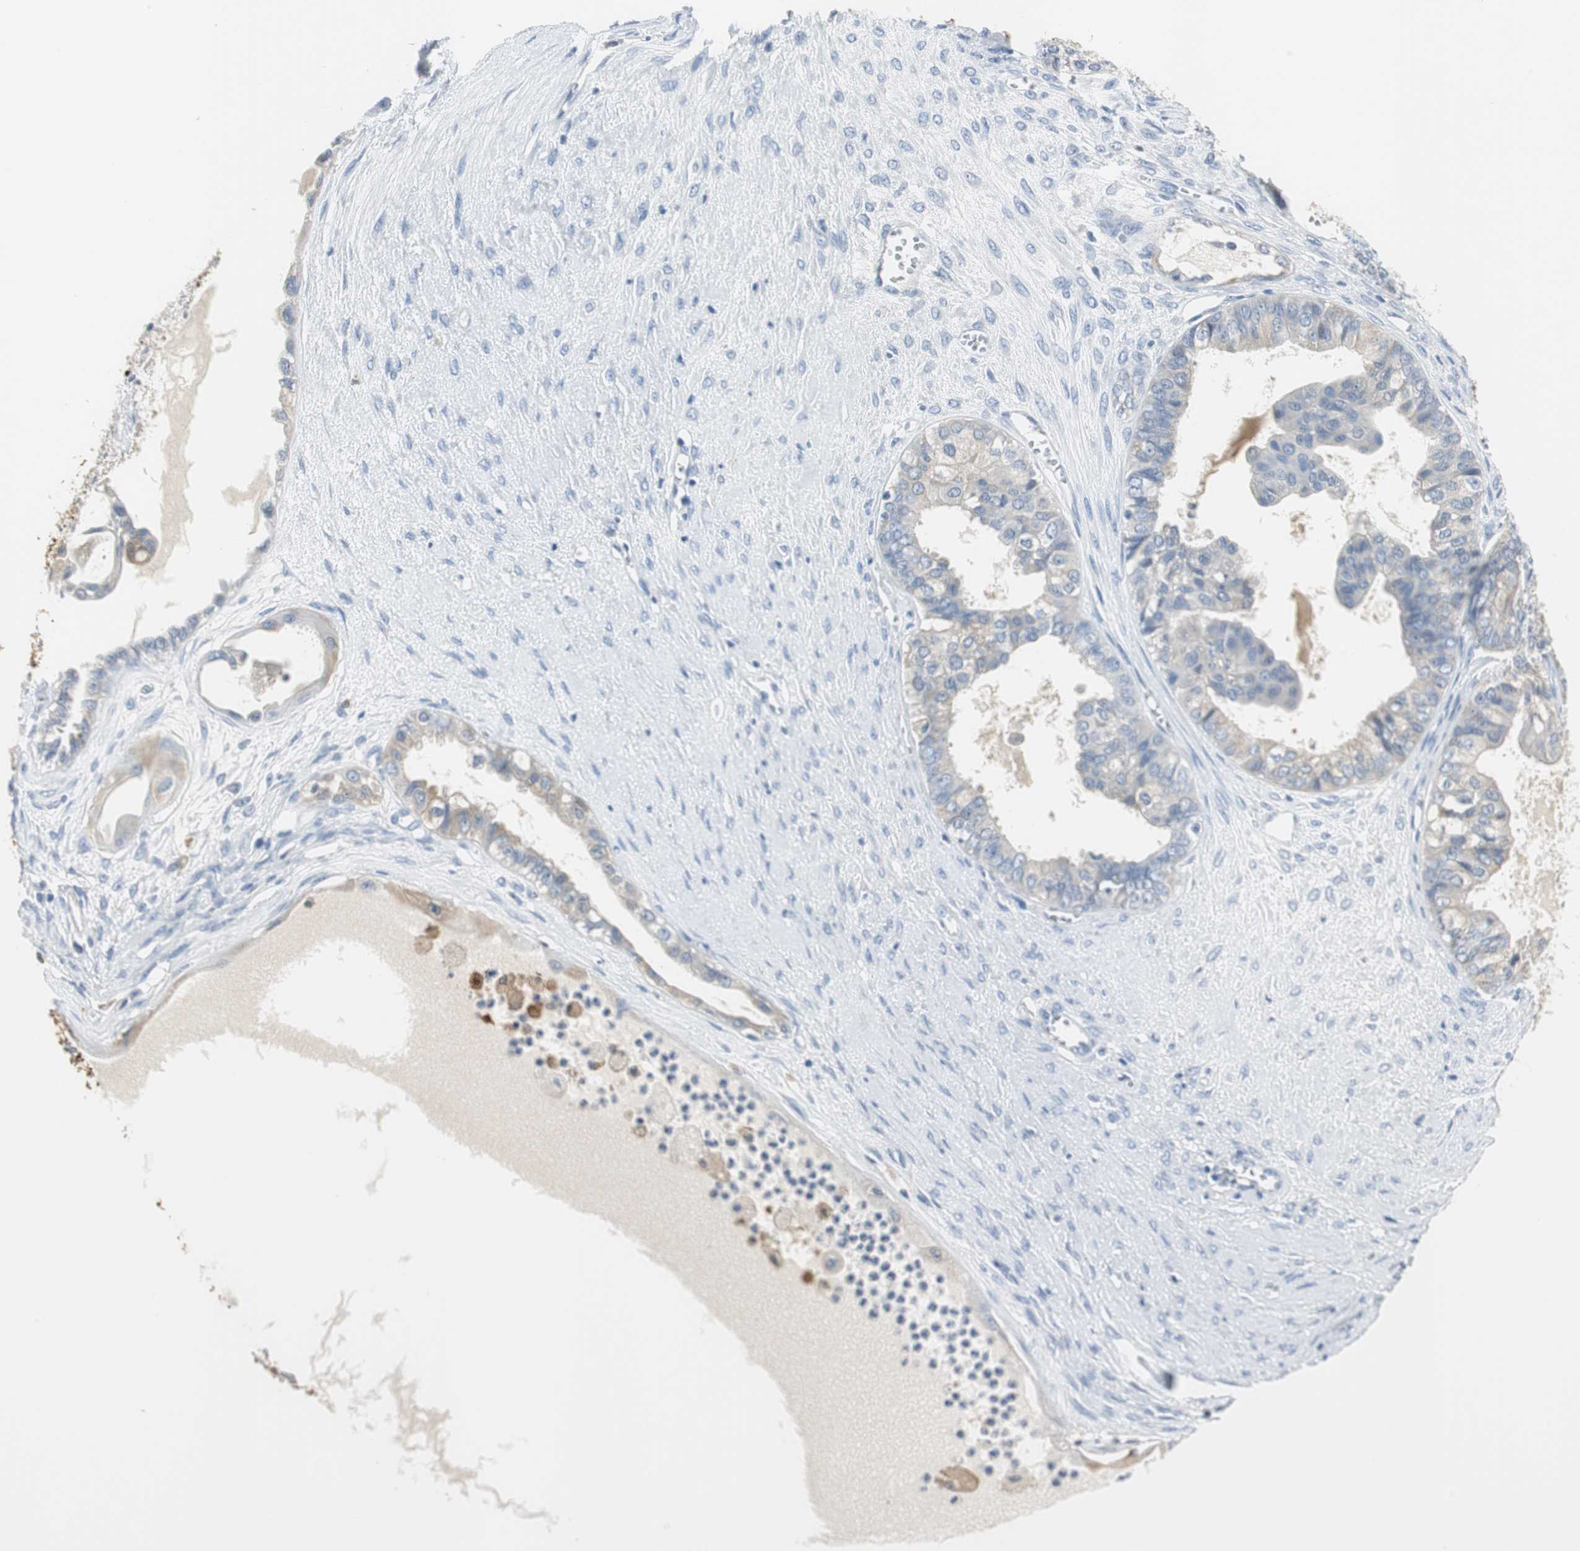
{"staining": {"intensity": "weak", "quantity": "25%-75%", "location": "cytoplasmic/membranous"}, "tissue": "ovarian cancer", "cell_type": "Tumor cells", "image_type": "cancer", "snomed": [{"axis": "morphology", "description": "Carcinoma, NOS"}, {"axis": "morphology", "description": "Carcinoma, endometroid"}, {"axis": "topography", "description": "Ovary"}], "caption": "Human endometroid carcinoma (ovarian) stained with a brown dye exhibits weak cytoplasmic/membranous positive staining in approximately 25%-75% of tumor cells.", "gene": "FBP1", "patient": {"sex": "female", "age": 50}}